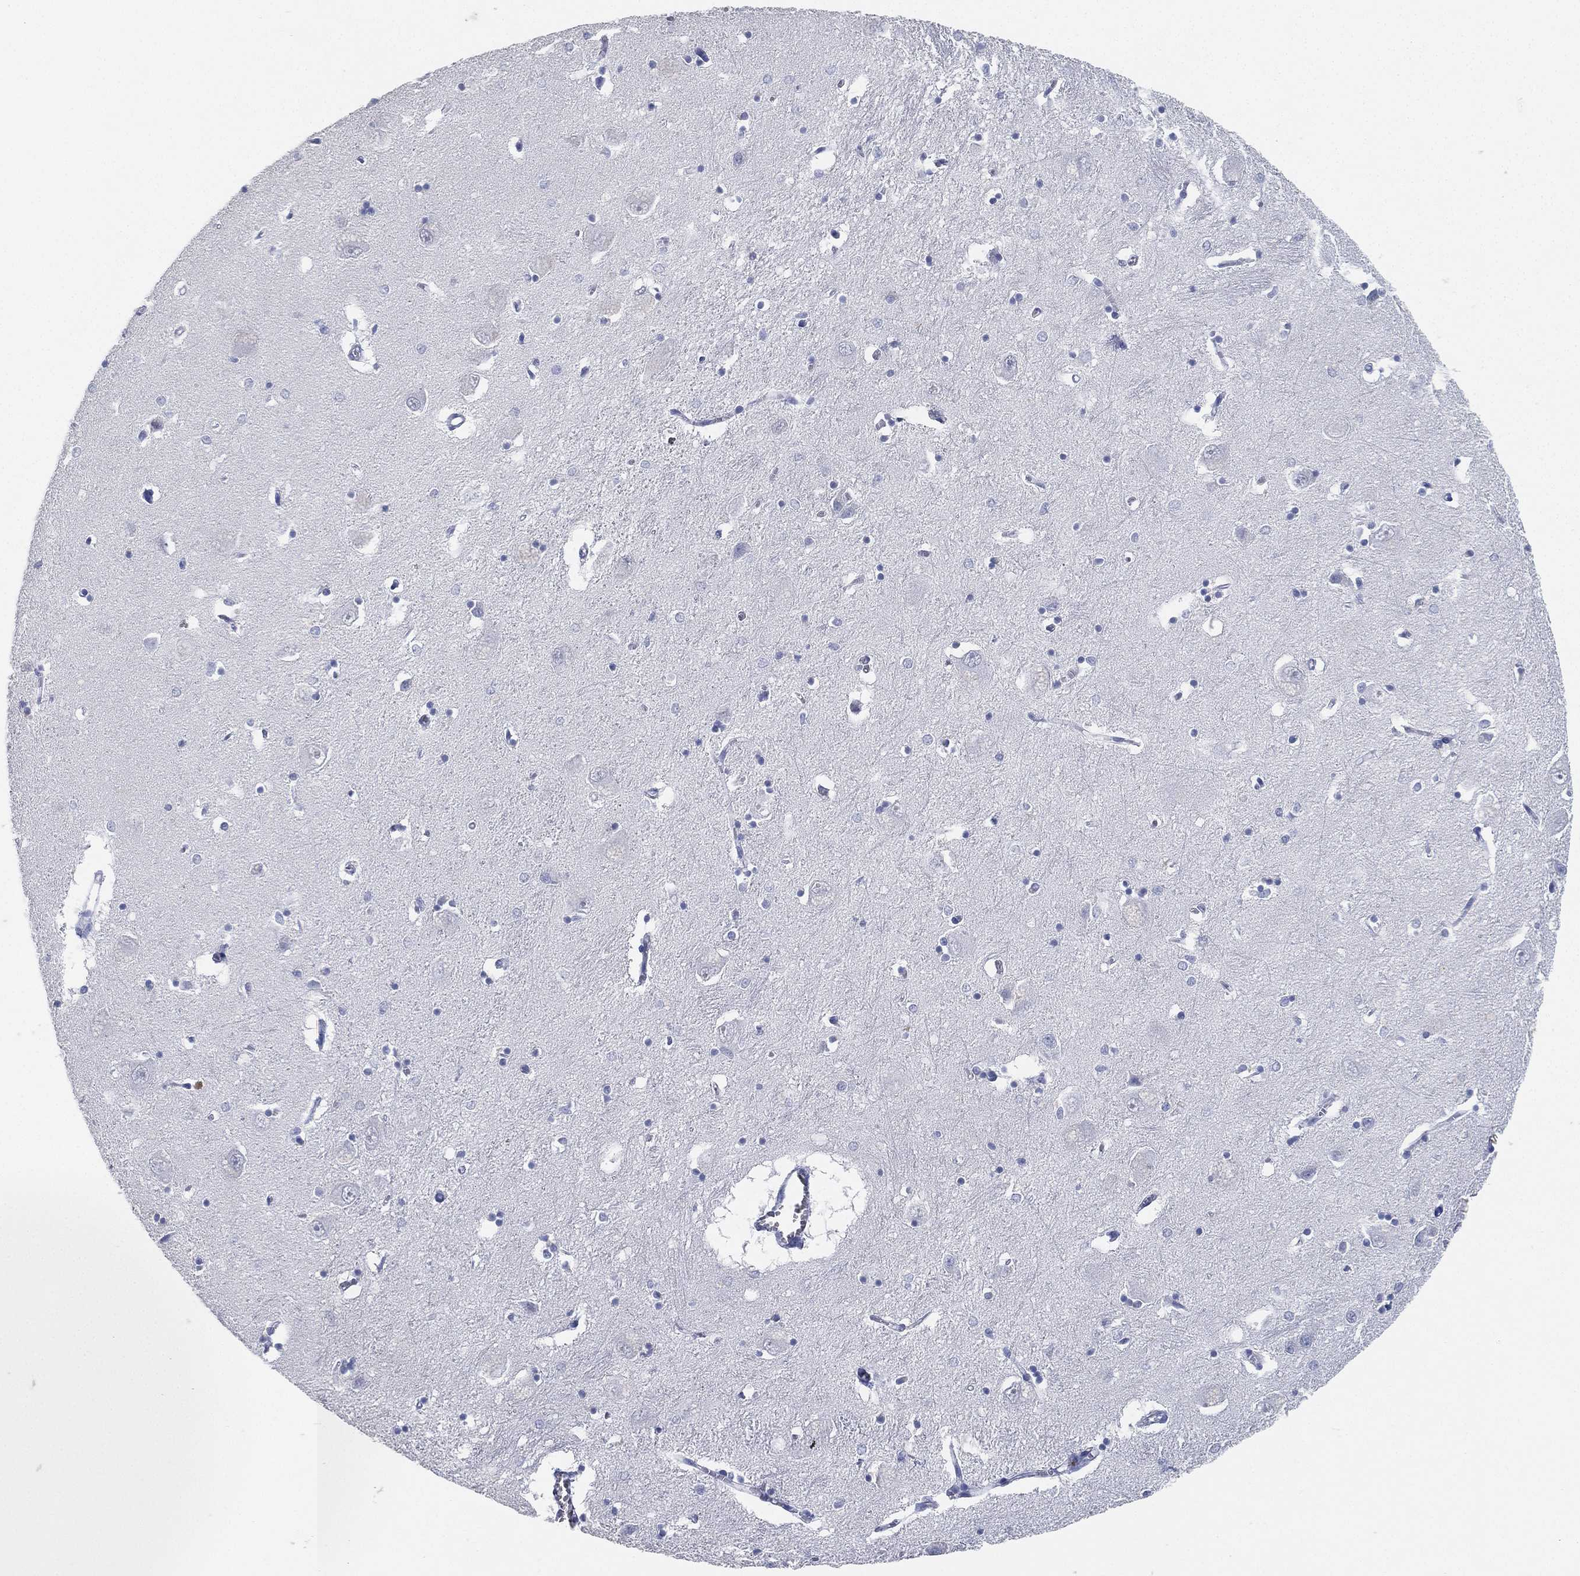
{"staining": {"intensity": "negative", "quantity": "none", "location": "none"}, "tissue": "caudate", "cell_type": "Glial cells", "image_type": "normal", "snomed": [{"axis": "morphology", "description": "Normal tissue, NOS"}, {"axis": "topography", "description": "Lateral ventricle wall"}], "caption": "This is an immunohistochemistry (IHC) image of benign caudate. There is no positivity in glial cells.", "gene": "FAM187B", "patient": {"sex": "male", "age": 54}}